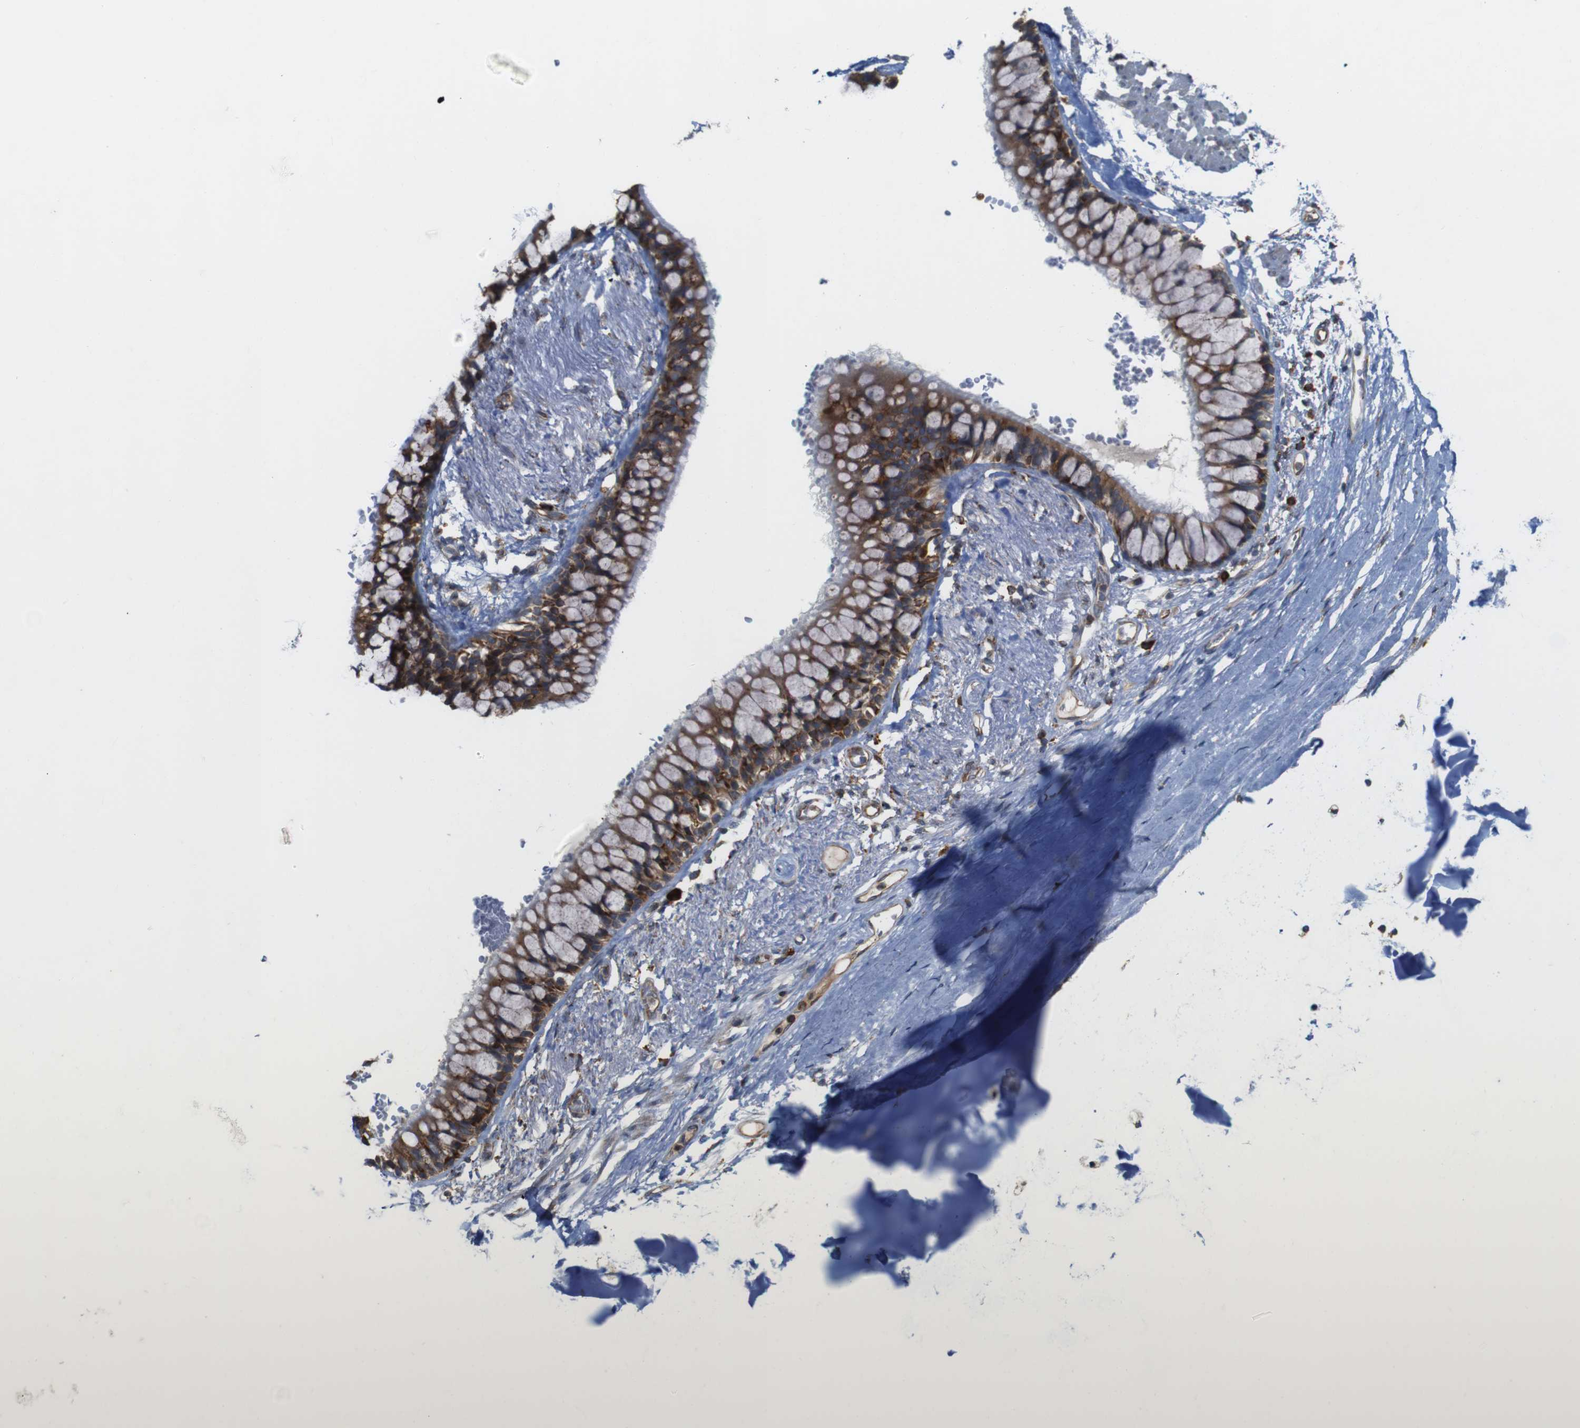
{"staining": {"intensity": "moderate", "quantity": ">75%", "location": "cytoplasmic/membranous"}, "tissue": "adipose tissue", "cell_type": "Adipocytes", "image_type": "normal", "snomed": [{"axis": "morphology", "description": "Normal tissue, NOS"}, {"axis": "topography", "description": "Cartilage tissue"}, {"axis": "topography", "description": "Bronchus"}], "caption": "A medium amount of moderate cytoplasmic/membranous staining is appreciated in about >75% of adipocytes in benign adipose tissue. (Brightfield microscopy of DAB IHC at high magnification).", "gene": "UGGT1", "patient": {"sex": "female", "age": 73}}